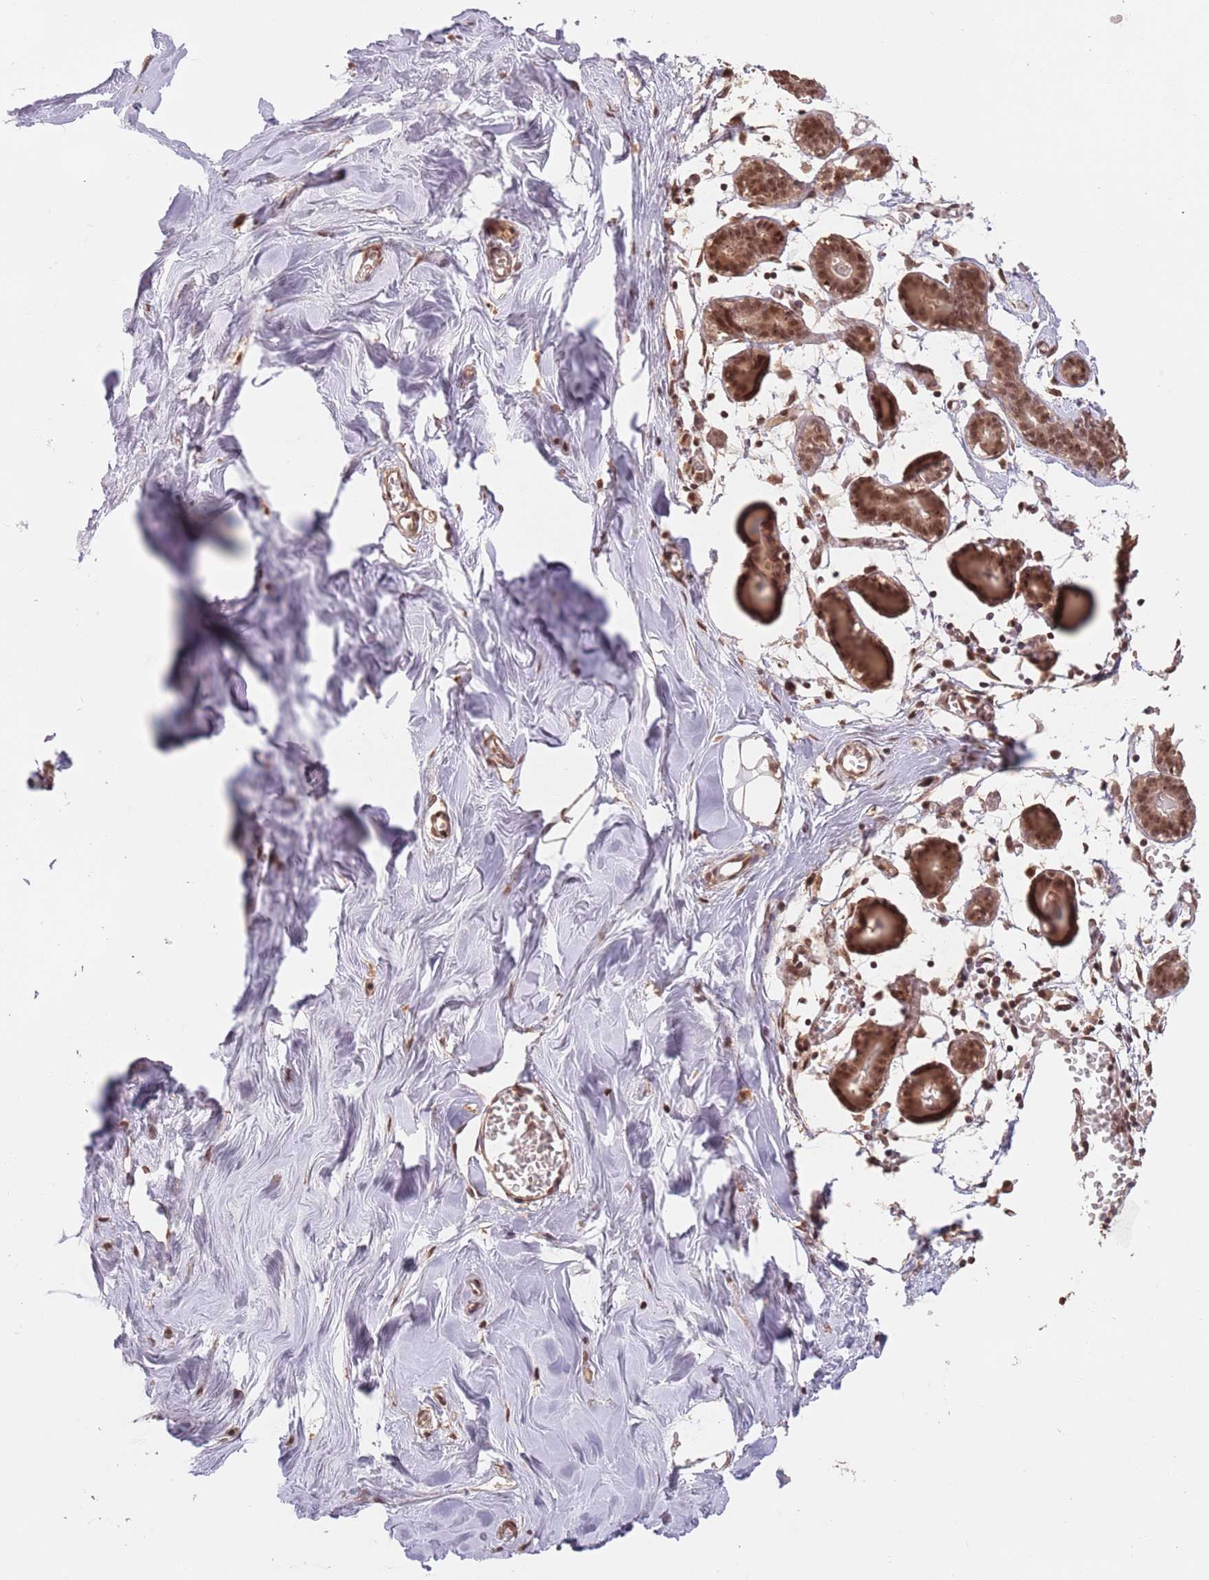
{"staining": {"intensity": "weak", "quantity": "25%-75%", "location": "cytoplasmic/membranous"}, "tissue": "breast", "cell_type": "Adipocytes", "image_type": "normal", "snomed": [{"axis": "morphology", "description": "Normal tissue, NOS"}, {"axis": "topography", "description": "Breast"}], "caption": "This is a photomicrograph of immunohistochemistry staining of benign breast, which shows weak expression in the cytoplasmic/membranous of adipocytes.", "gene": "RFXANK", "patient": {"sex": "female", "age": 27}}